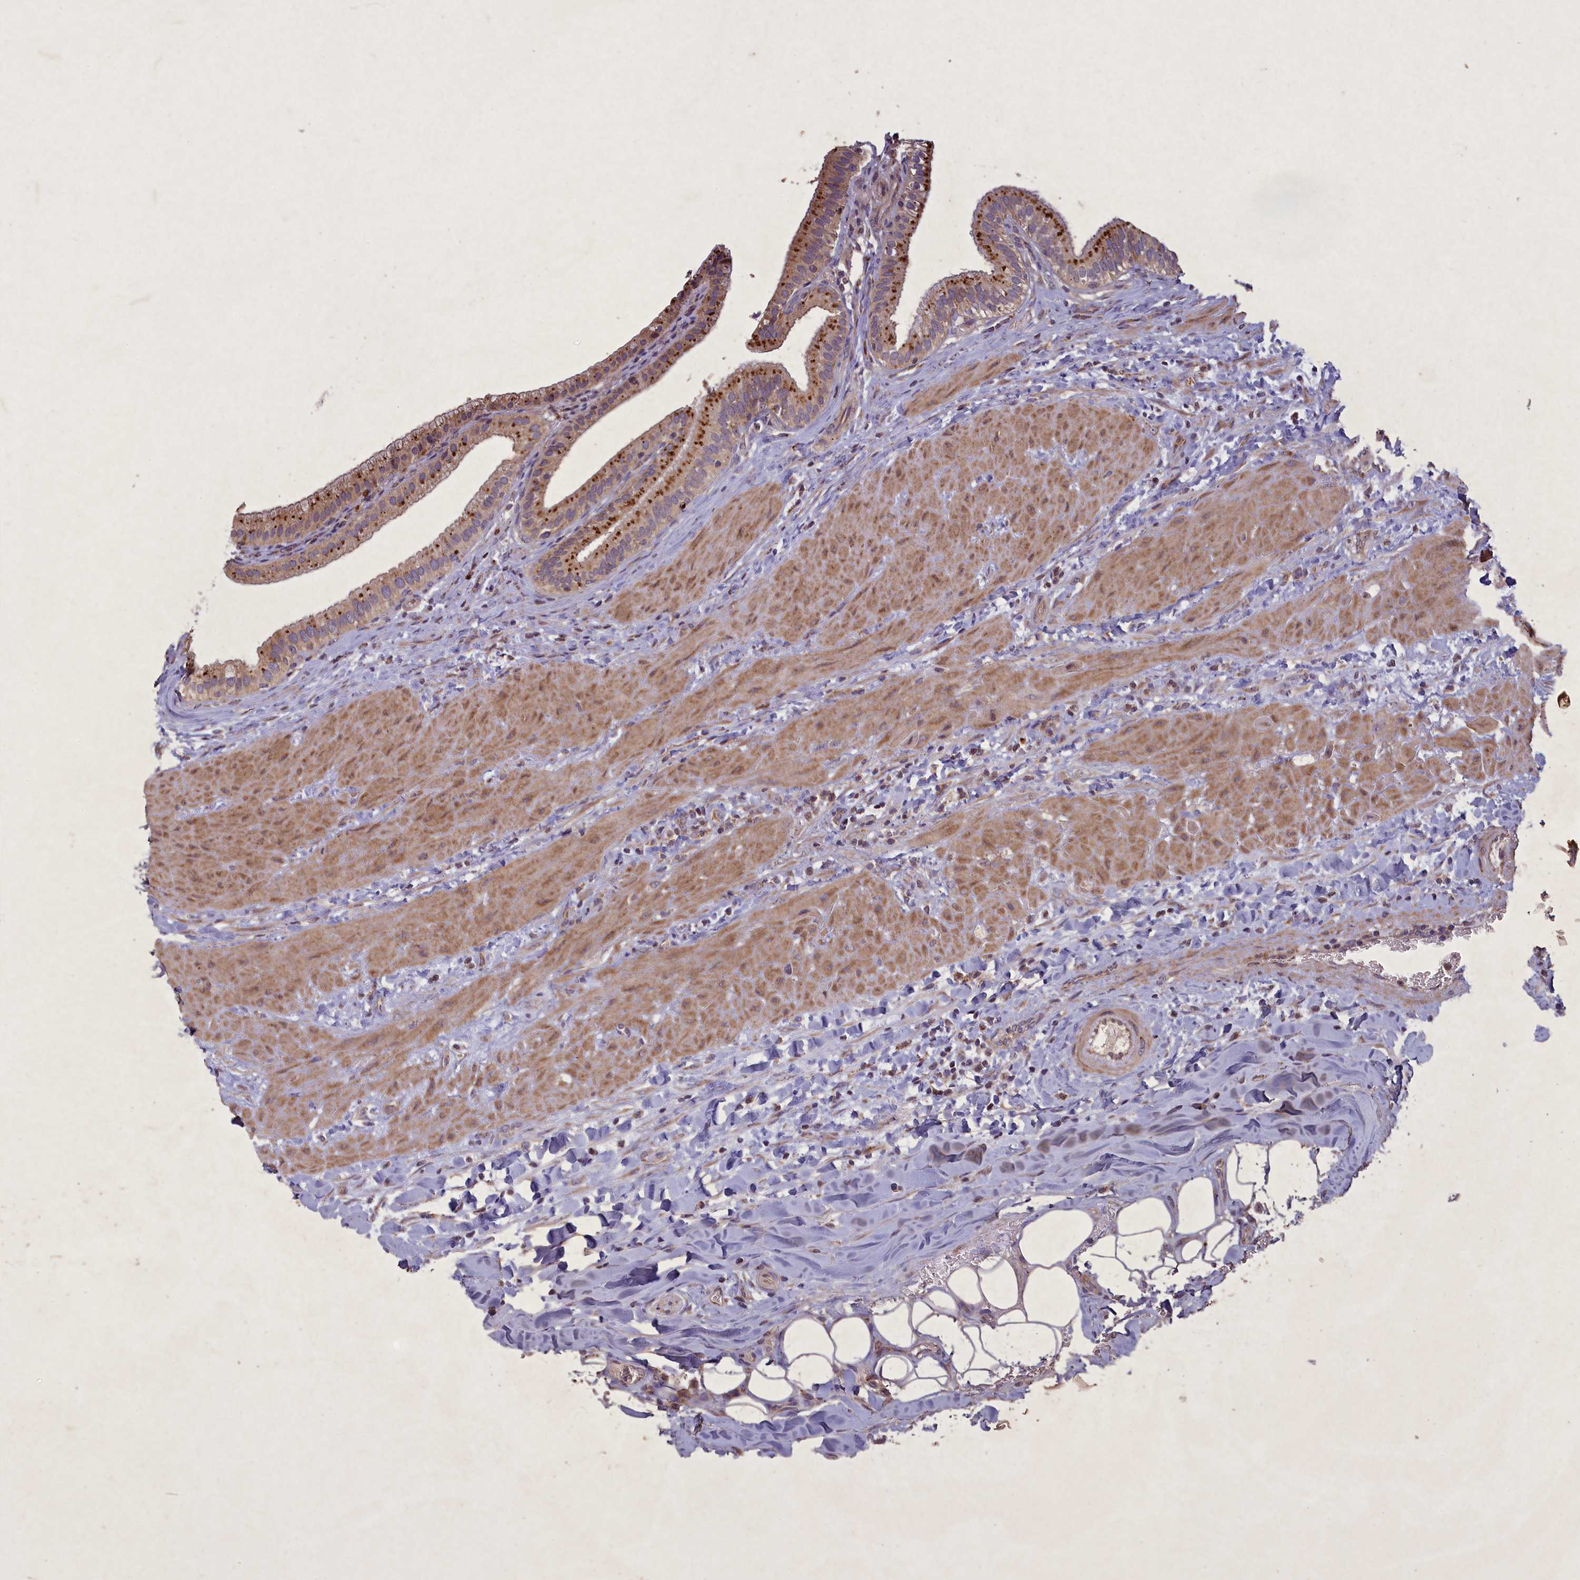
{"staining": {"intensity": "moderate", "quantity": ">75%", "location": "cytoplasmic/membranous"}, "tissue": "gallbladder", "cell_type": "Glandular cells", "image_type": "normal", "snomed": [{"axis": "morphology", "description": "Normal tissue, NOS"}, {"axis": "topography", "description": "Gallbladder"}], "caption": "Immunohistochemistry of benign gallbladder demonstrates medium levels of moderate cytoplasmic/membranous positivity in approximately >75% of glandular cells.", "gene": "CIAO2B", "patient": {"sex": "male", "age": 24}}